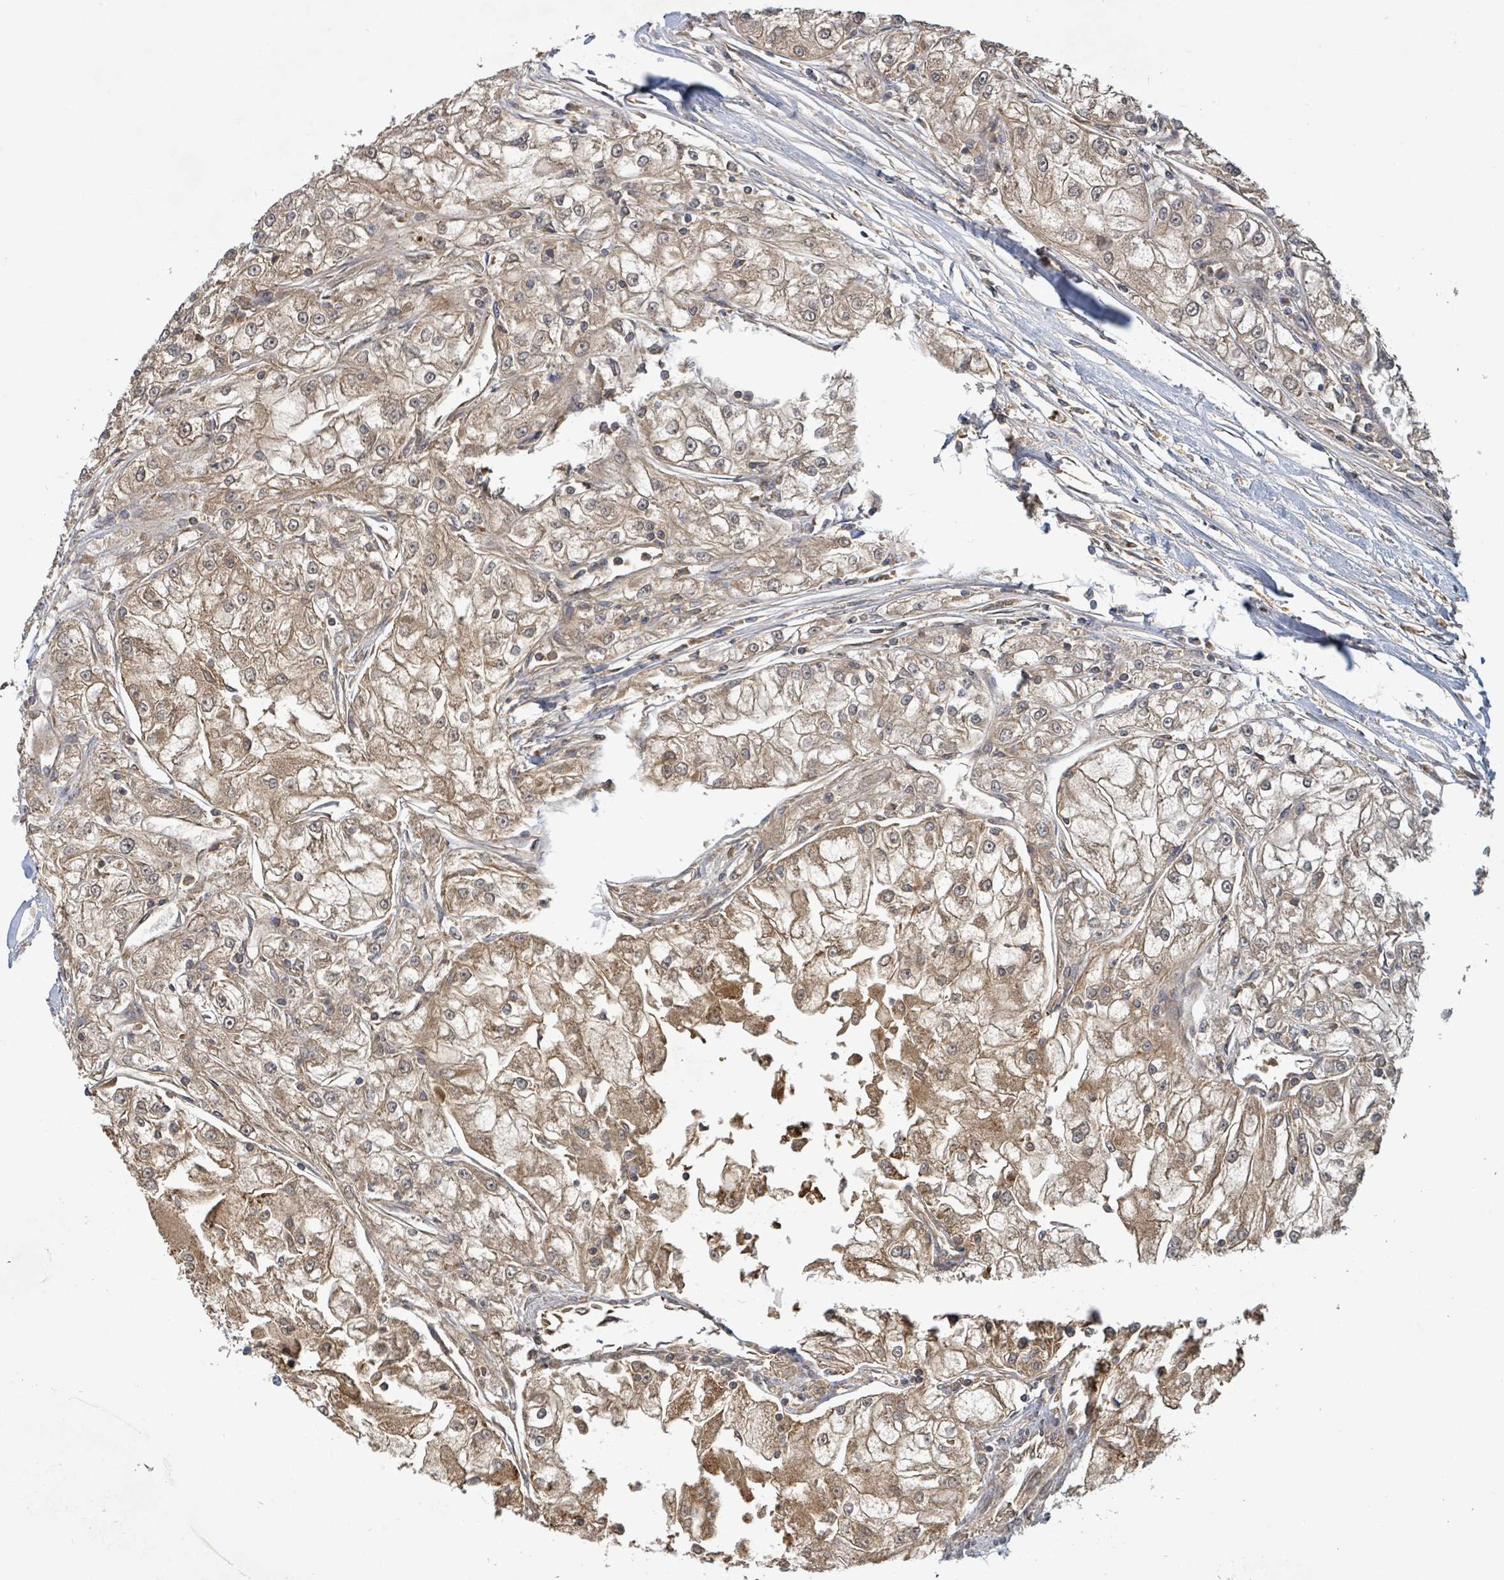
{"staining": {"intensity": "moderate", "quantity": ">75%", "location": "cytoplasmic/membranous"}, "tissue": "renal cancer", "cell_type": "Tumor cells", "image_type": "cancer", "snomed": [{"axis": "morphology", "description": "Adenocarcinoma, NOS"}, {"axis": "topography", "description": "Kidney"}], "caption": "Human renal cancer stained with a brown dye exhibits moderate cytoplasmic/membranous positive expression in about >75% of tumor cells.", "gene": "STARD4", "patient": {"sex": "female", "age": 72}}